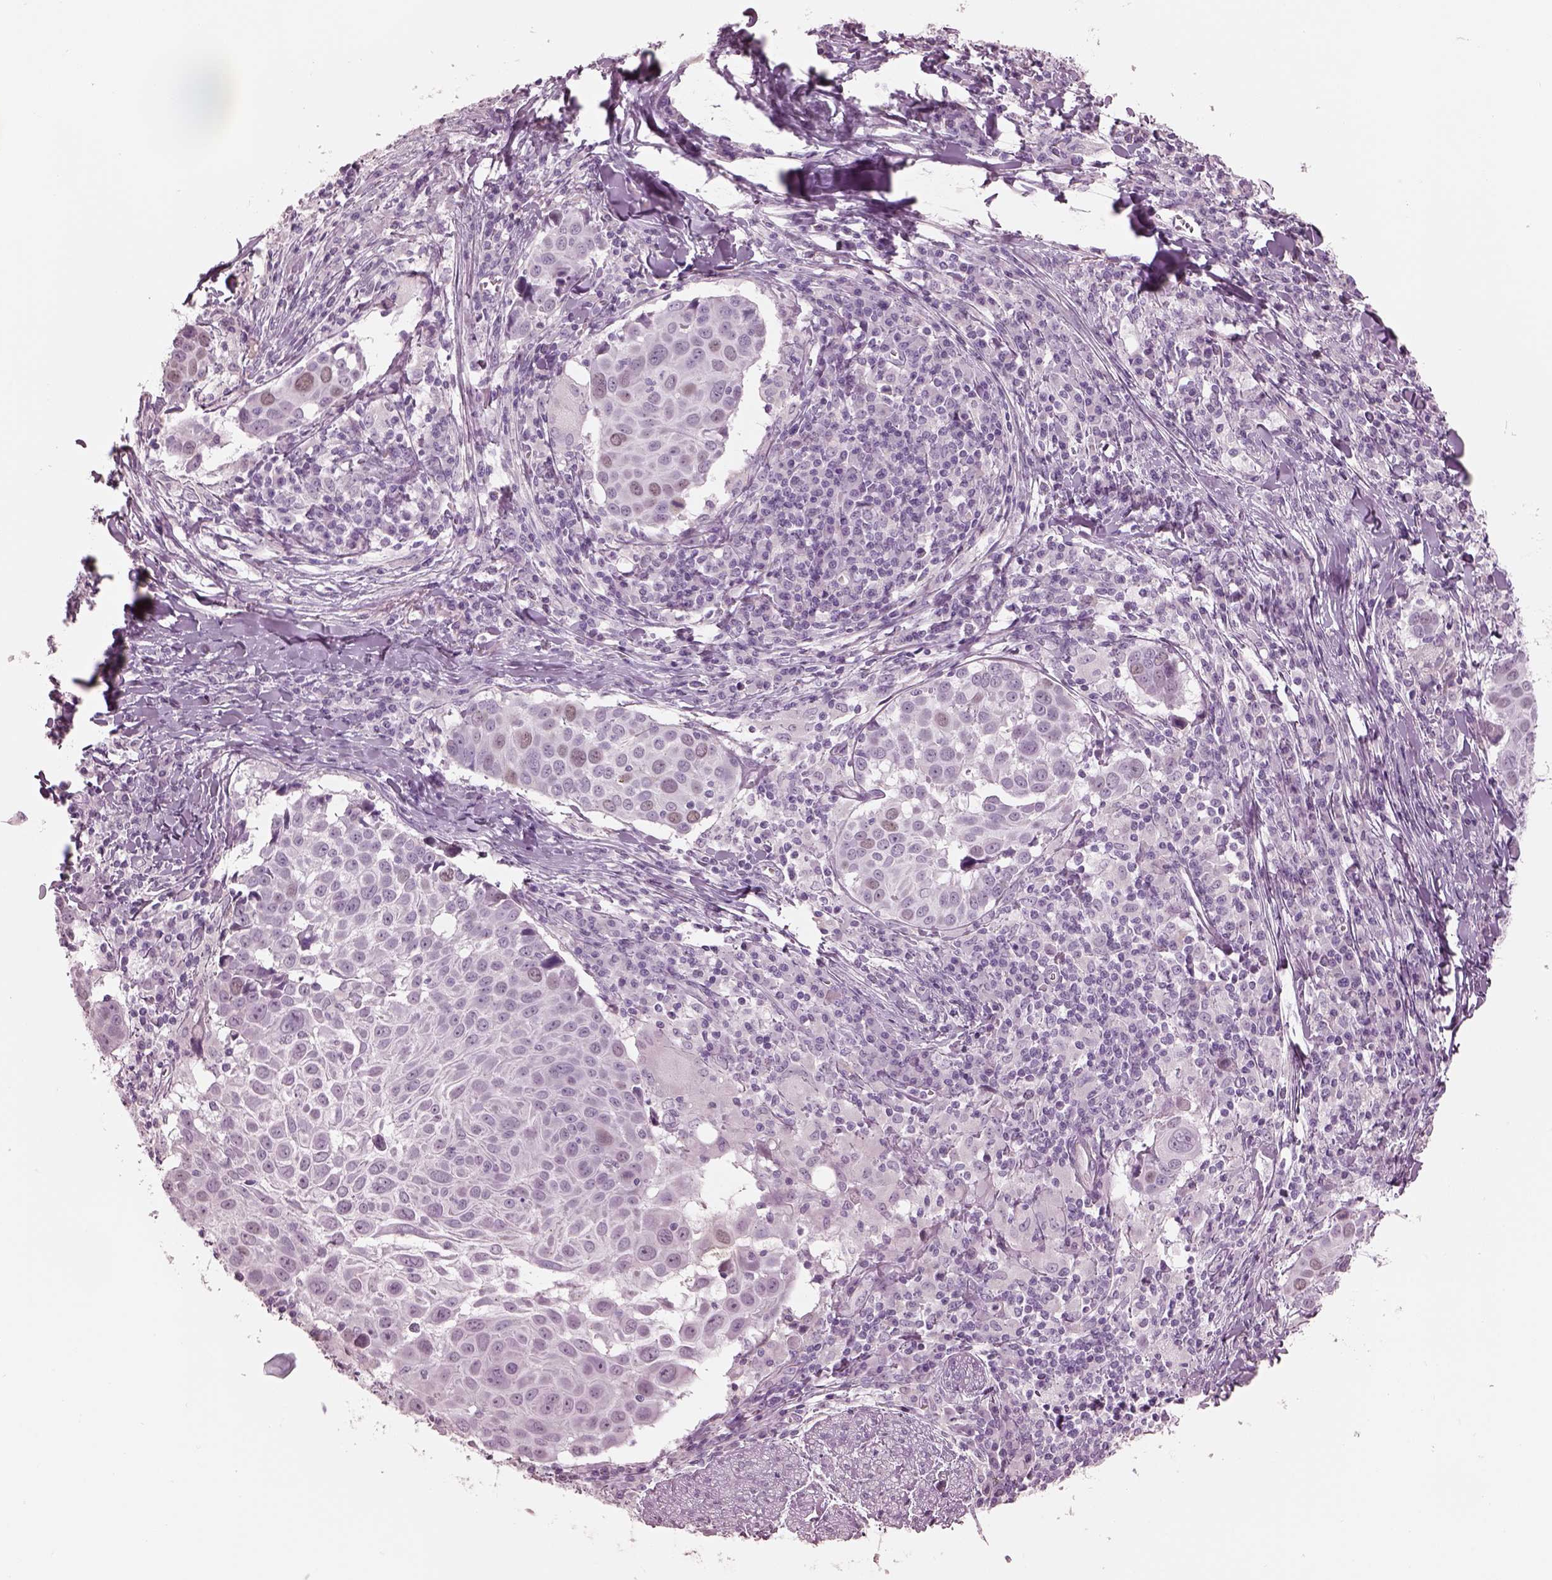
{"staining": {"intensity": "negative", "quantity": "none", "location": "none"}, "tissue": "lung cancer", "cell_type": "Tumor cells", "image_type": "cancer", "snomed": [{"axis": "morphology", "description": "Squamous cell carcinoma, NOS"}, {"axis": "topography", "description": "Lung"}], "caption": "Immunohistochemistry image of human lung squamous cell carcinoma stained for a protein (brown), which reveals no expression in tumor cells.", "gene": "KRTAP24-1", "patient": {"sex": "male", "age": 57}}